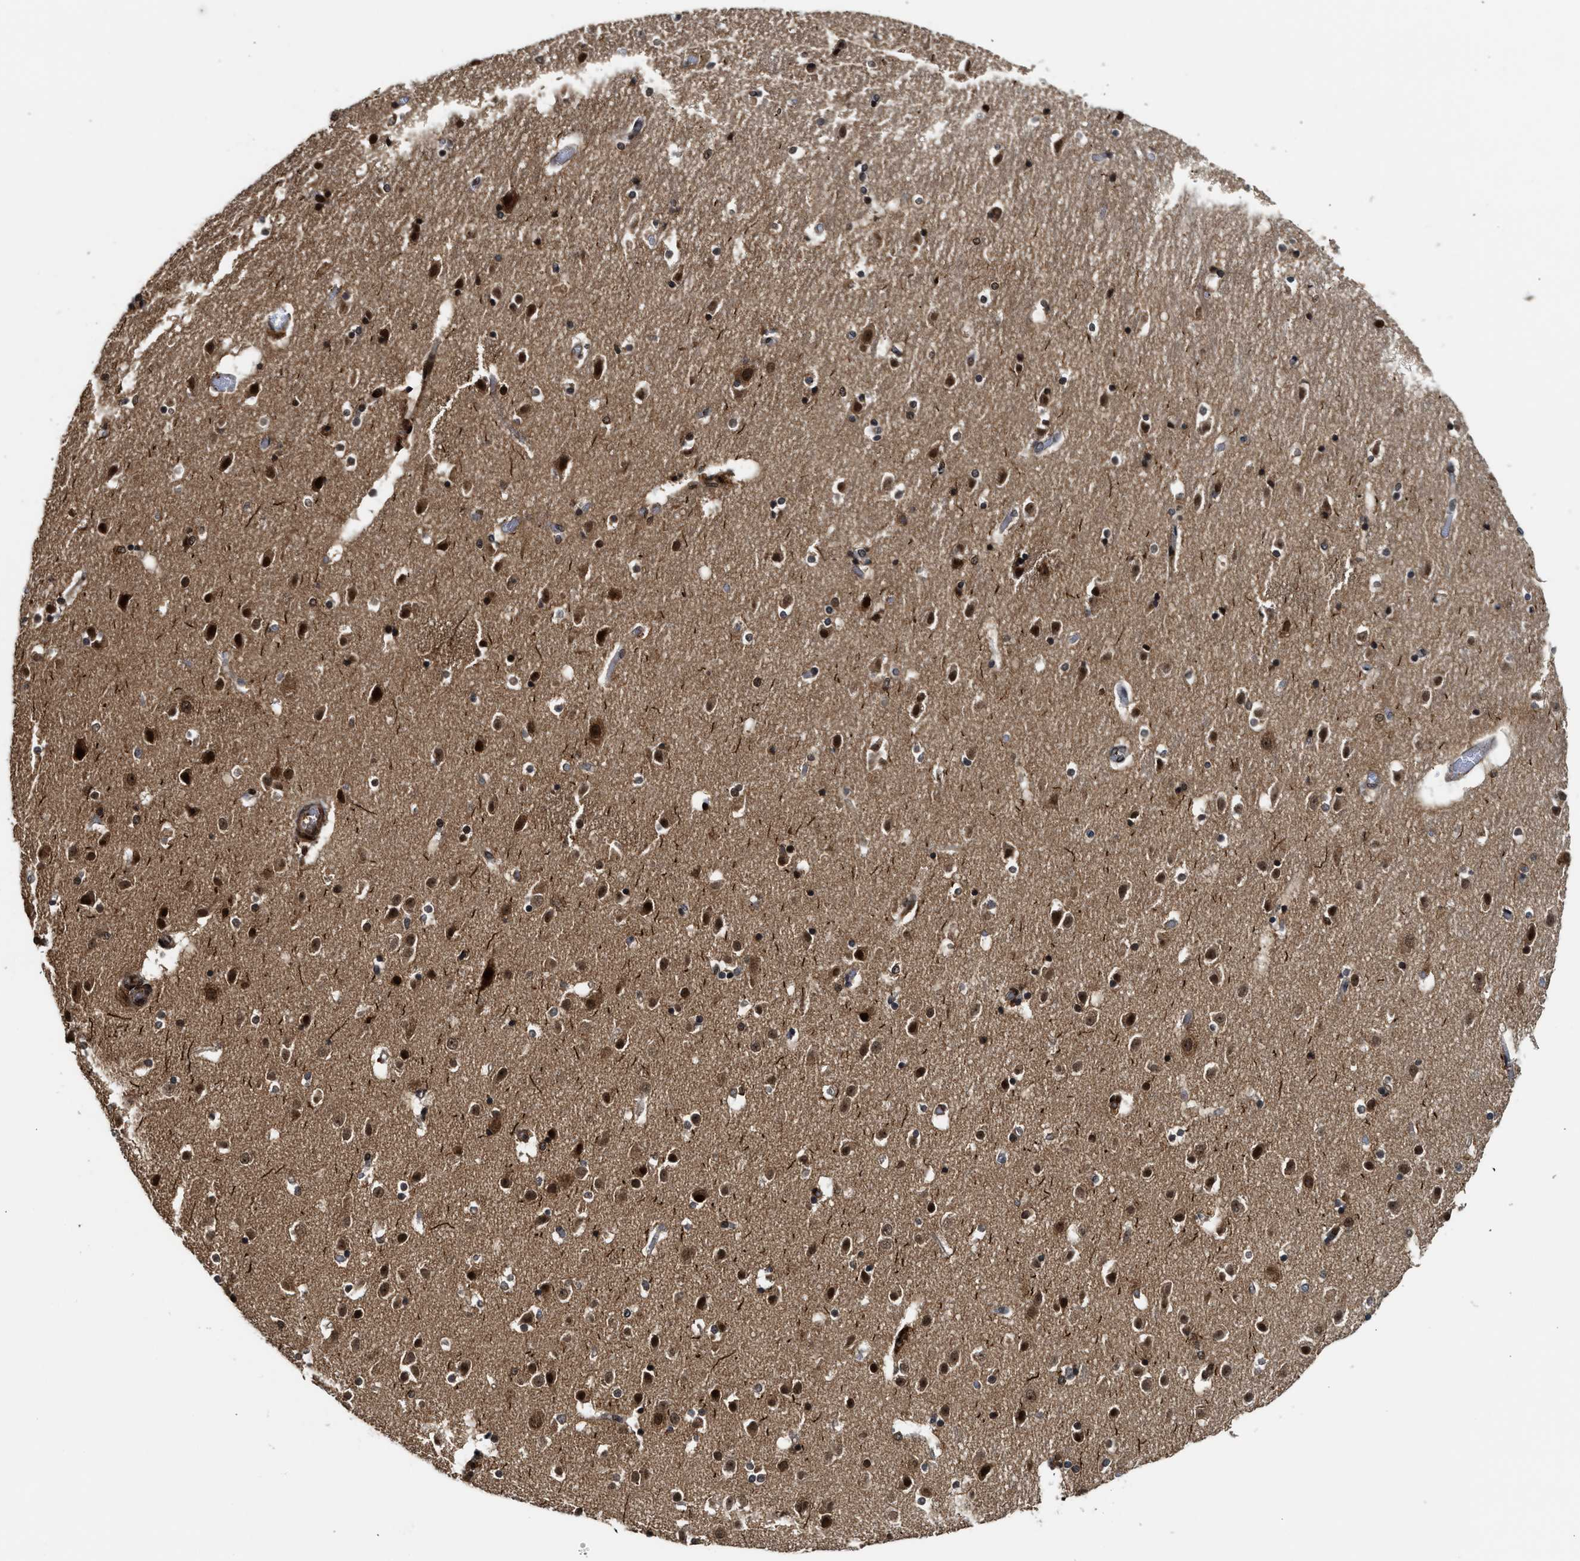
{"staining": {"intensity": "strong", "quantity": ">75%", "location": "nuclear"}, "tissue": "hippocampus", "cell_type": "Glial cells", "image_type": "normal", "snomed": [{"axis": "morphology", "description": "Normal tissue, NOS"}, {"axis": "topography", "description": "Hippocampus"}], "caption": "A brown stain labels strong nuclear staining of a protein in glial cells of unremarkable human hippocampus. (DAB = brown stain, brightfield microscopy at high magnification).", "gene": "MDM2", "patient": {"sex": "male", "age": 45}}